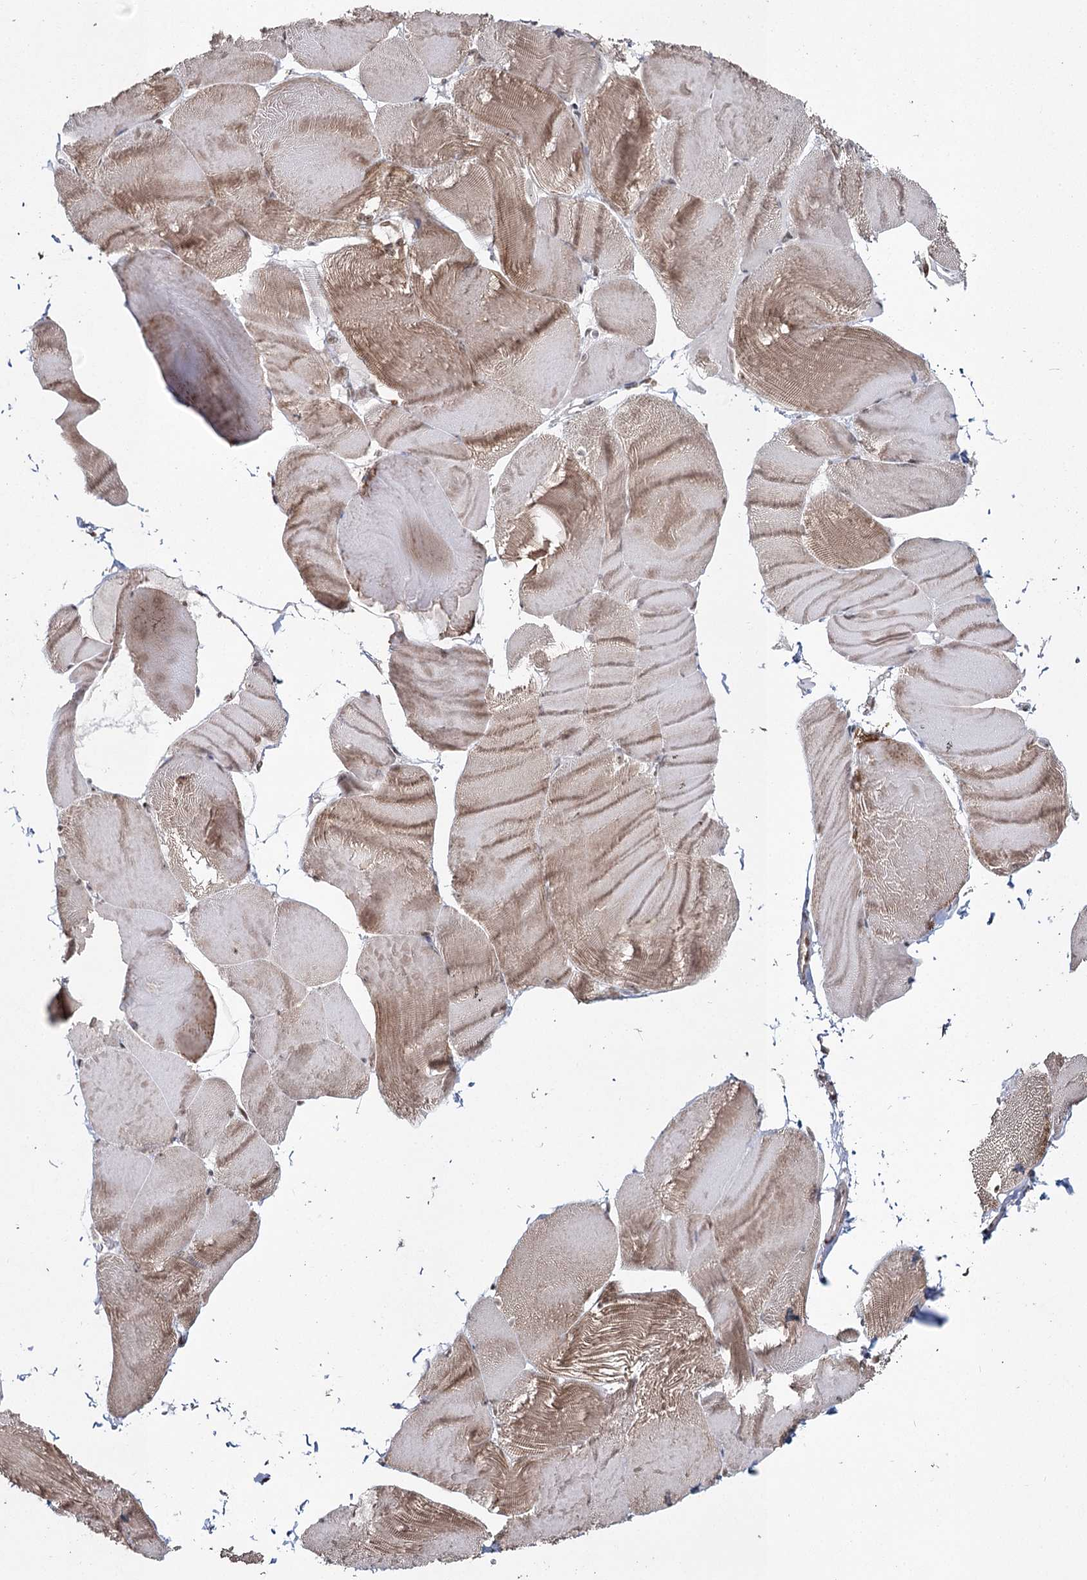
{"staining": {"intensity": "moderate", "quantity": ">75%", "location": "cytoplasmic/membranous"}, "tissue": "skeletal muscle", "cell_type": "Myocytes", "image_type": "normal", "snomed": [{"axis": "morphology", "description": "Normal tissue, NOS"}, {"axis": "morphology", "description": "Basal cell carcinoma"}, {"axis": "topography", "description": "Skeletal muscle"}], "caption": "Immunohistochemistry (IHC) histopathology image of normal skeletal muscle: human skeletal muscle stained using immunohistochemistry exhibits medium levels of moderate protein expression localized specifically in the cytoplasmic/membranous of myocytes, appearing as a cytoplasmic/membranous brown color.", "gene": "PDHX", "patient": {"sex": "female", "age": 64}}